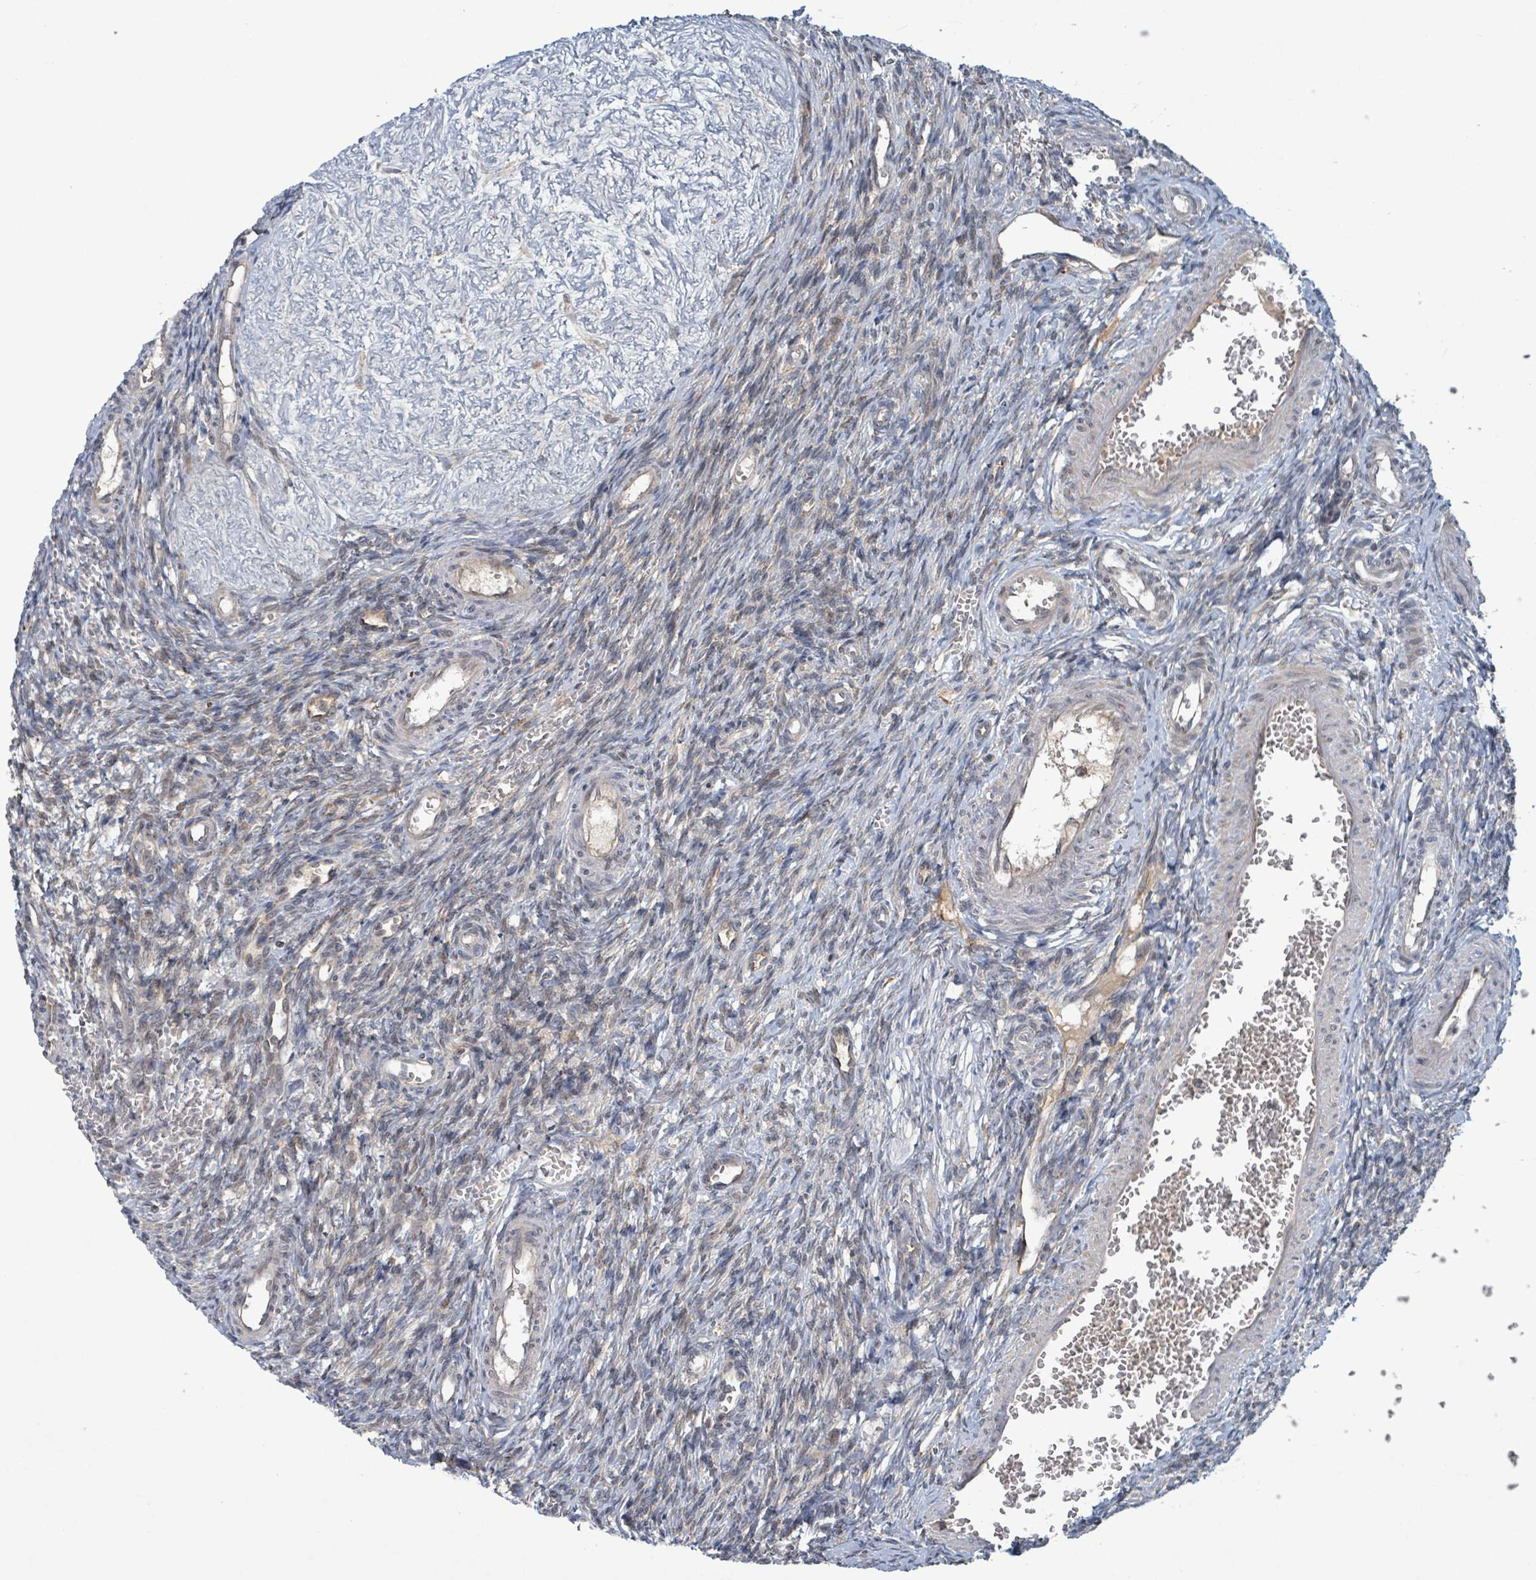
{"staining": {"intensity": "negative", "quantity": "none", "location": "none"}, "tissue": "ovary", "cell_type": "Follicle cells", "image_type": "normal", "snomed": [{"axis": "morphology", "description": "Normal tissue, NOS"}, {"axis": "topography", "description": "Ovary"}], "caption": "DAB (3,3'-diaminobenzidine) immunohistochemical staining of unremarkable ovary shows no significant expression in follicle cells. The staining was performed using DAB to visualize the protein expression in brown, while the nuclei were stained in blue with hematoxylin (Magnification: 20x).", "gene": "OR51E1", "patient": {"sex": "female", "age": 39}}